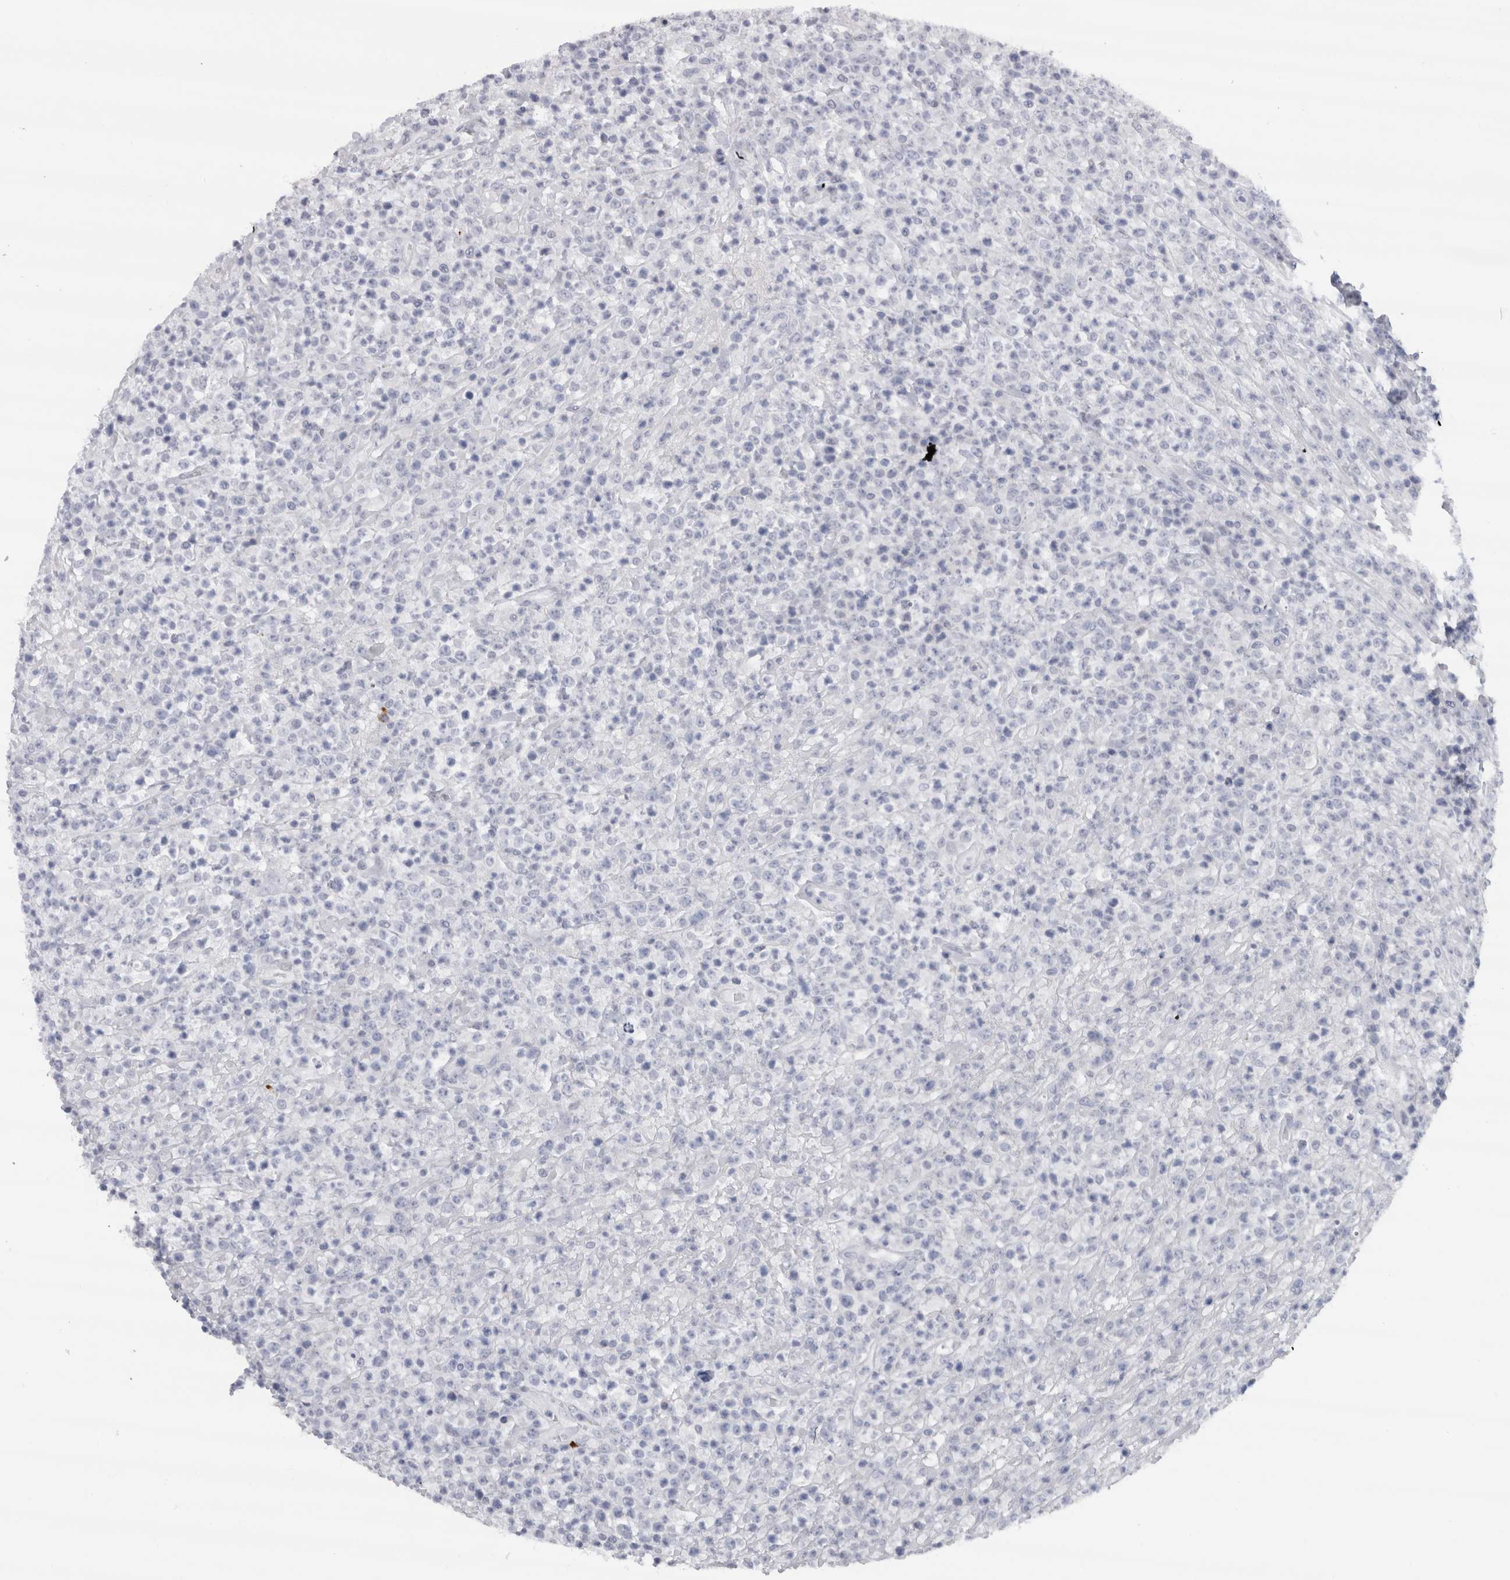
{"staining": {"intensity": "negative", "quantity": "none", "location": "none"}, "tissue": "lymphoma", "cell_type": "Tumor cells", "image_type": "cancer", "snomed": [{"axis": "morphology", "description": "Malignant lymphoma, non-Hodgkin's type, High grade"}, {"axis": "topography", "description": "Colon"}], "caption": "Lymphoma stained for a protein using immunohistochemistry (IHC) exhibits no staining tumor cells.", "gene": "CDH17", "patient": {"sex": "female", "age": 53}}